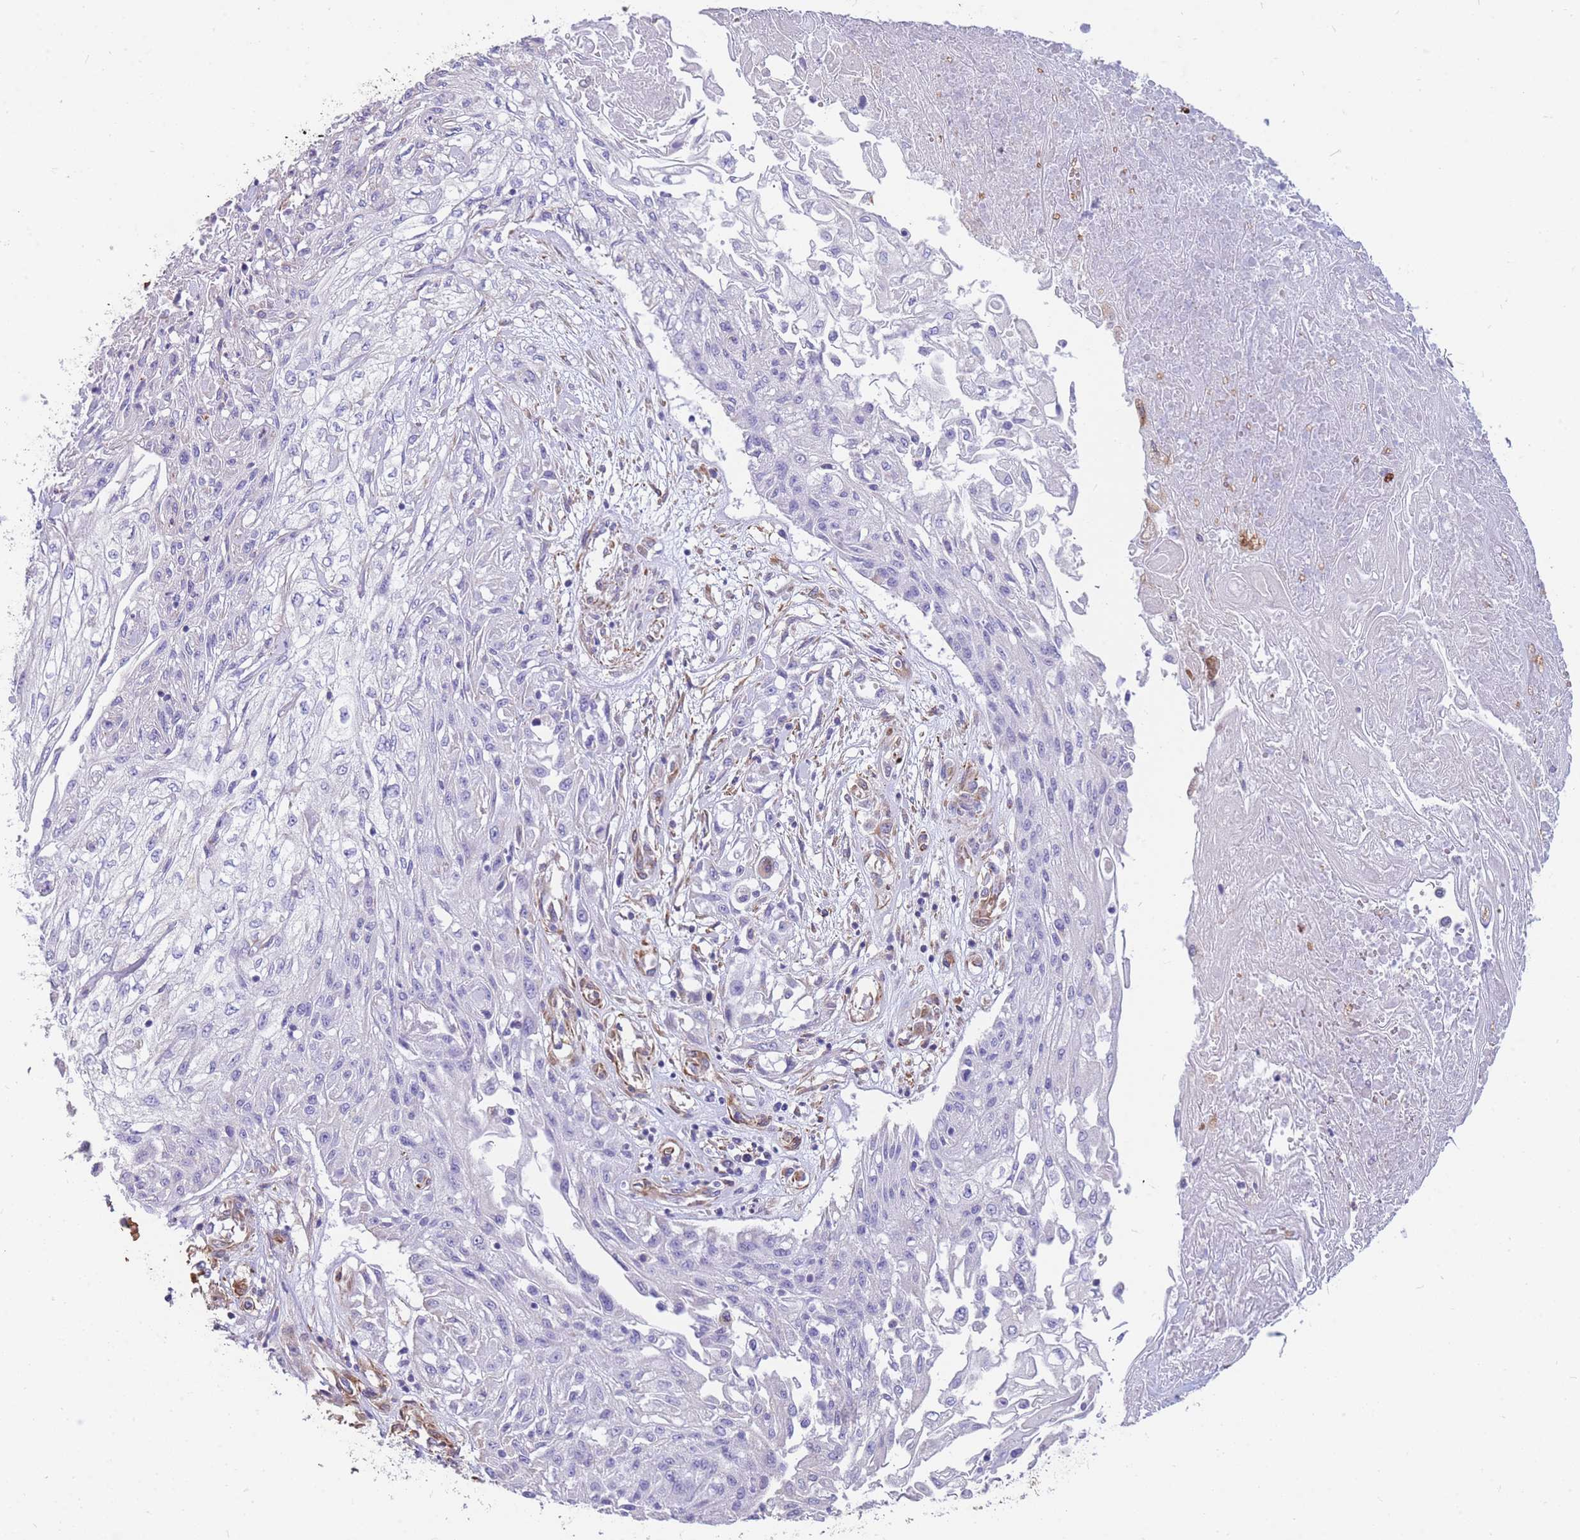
{"staining": {"intensity": "negative", "quantity": "none", "location": "none"}, "tissue": "skin cancer", "cell_type": "Tumor cells", "image_type": "cancer", "snomed": [{"axis": "morphology", "description": "Squamous cell carcinoma, NOS"}, {"axis": "morphology", "description": "Squamous cell carcinoma, metastatic, NOS"}, {"axis": "topography", "description": "Skin"}, {"axis": "topography", "description": "Lymph node"}], "caption": "A photomicrograph of human skin cancer (metastatic squamous cell carcinoma) is negative for staining in tumor cells. The staining is performed using DAB brown chromogen with nuclei counter-stained in using hematoxylin.", "gene": "ANKRD53", "patient": {"sex": "male", "age": 75}}